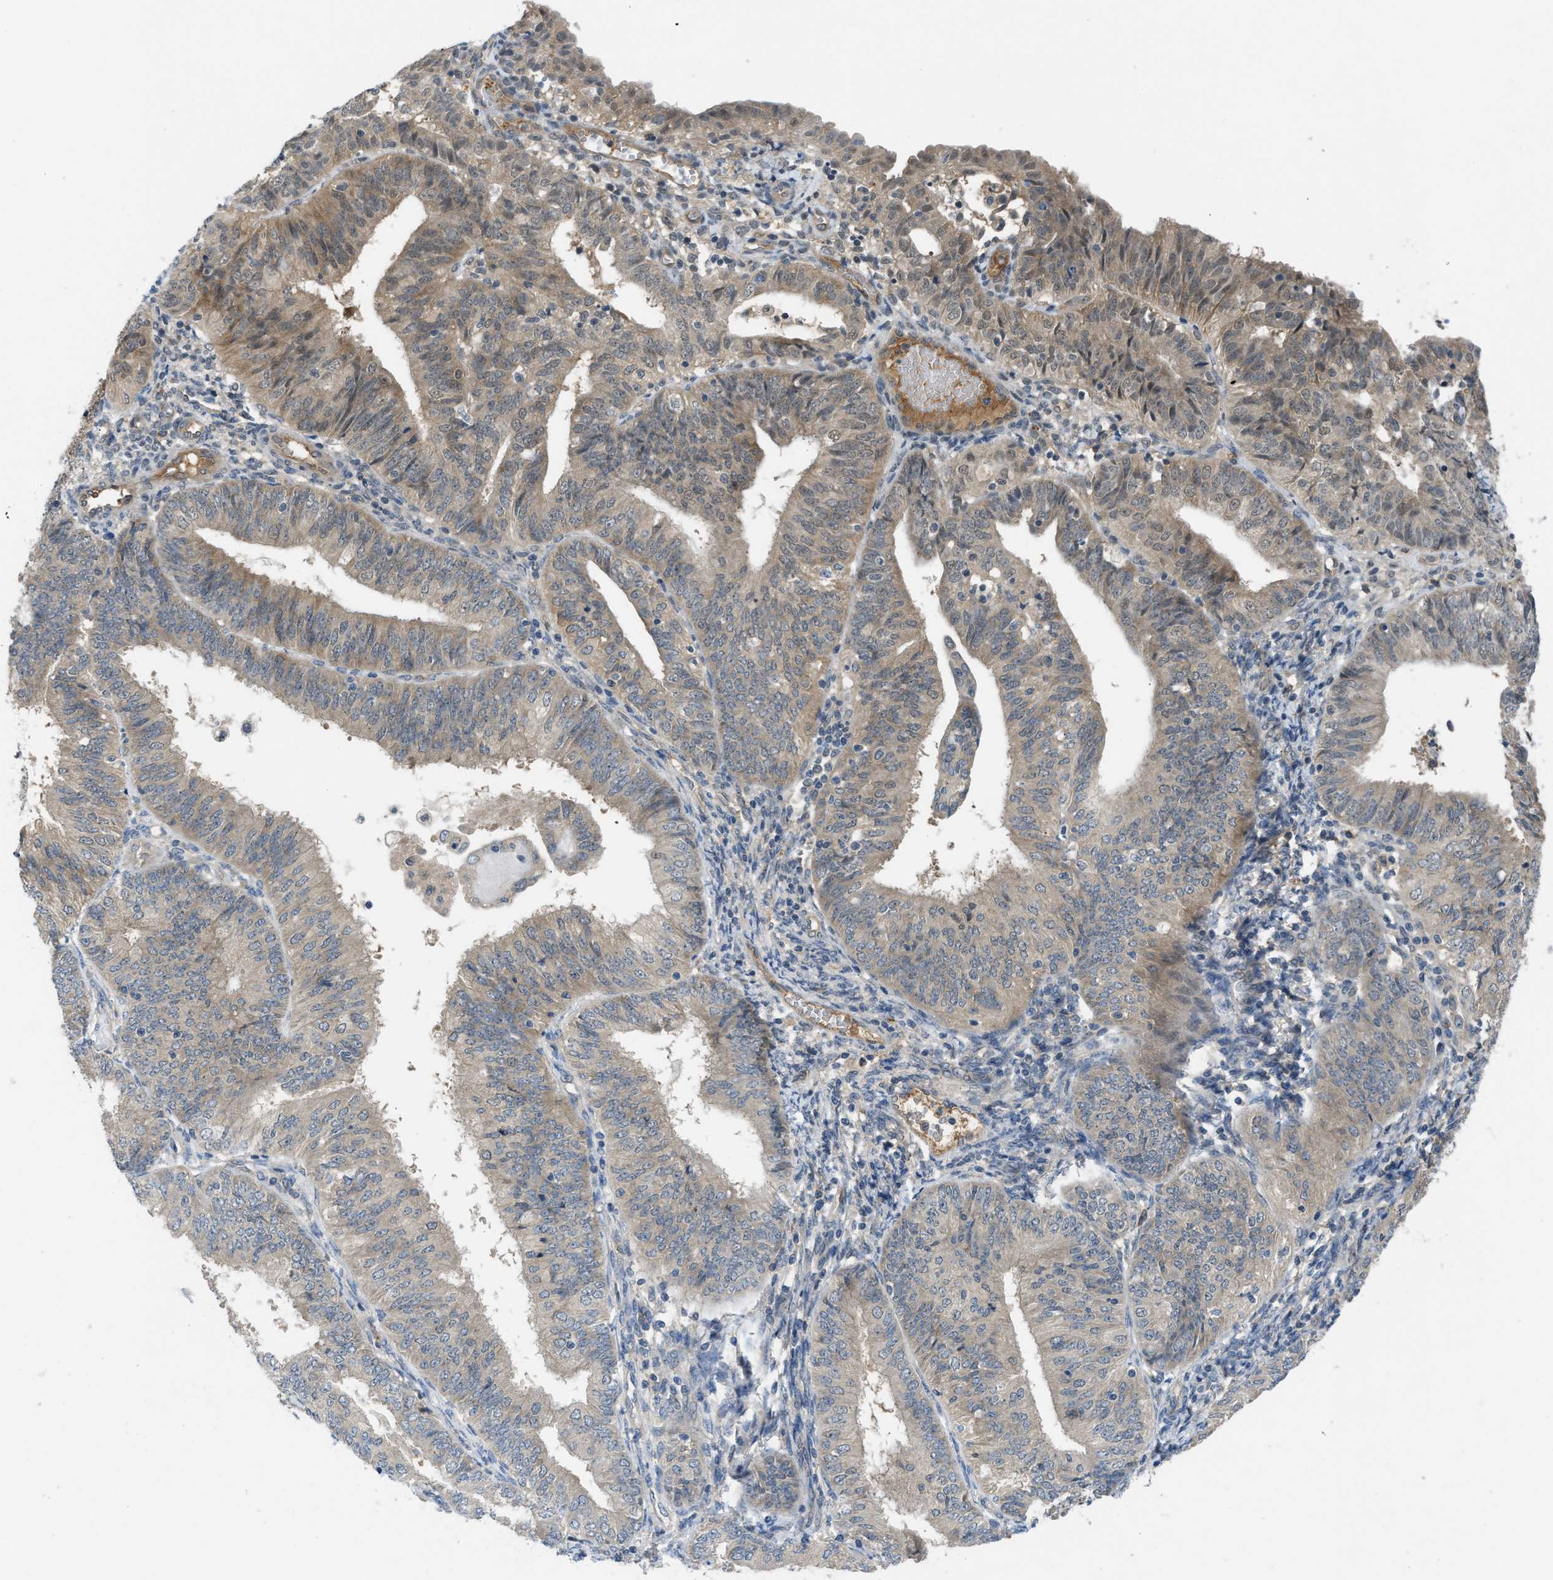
{"staining": {"intensity": "weak", "quantity": "<25%", "location": "cytoplasmic/membranous"}, "tissue": "endometrial cancer", "cell_type": "Tumor cells", "image_type": "cancer", "snomed": [{"axis": "morphology", "description": "Adenocarcinoma, NOS"}, {"axis": "topography", "description": "Endometrium"}], "caption": "Endometrial adenocarcinoma was stained to show a protein in brown. There is no significant positivity in tumor cells.", "gene": "ZNF251", "patient": {"sex": "female", "age": 58}}